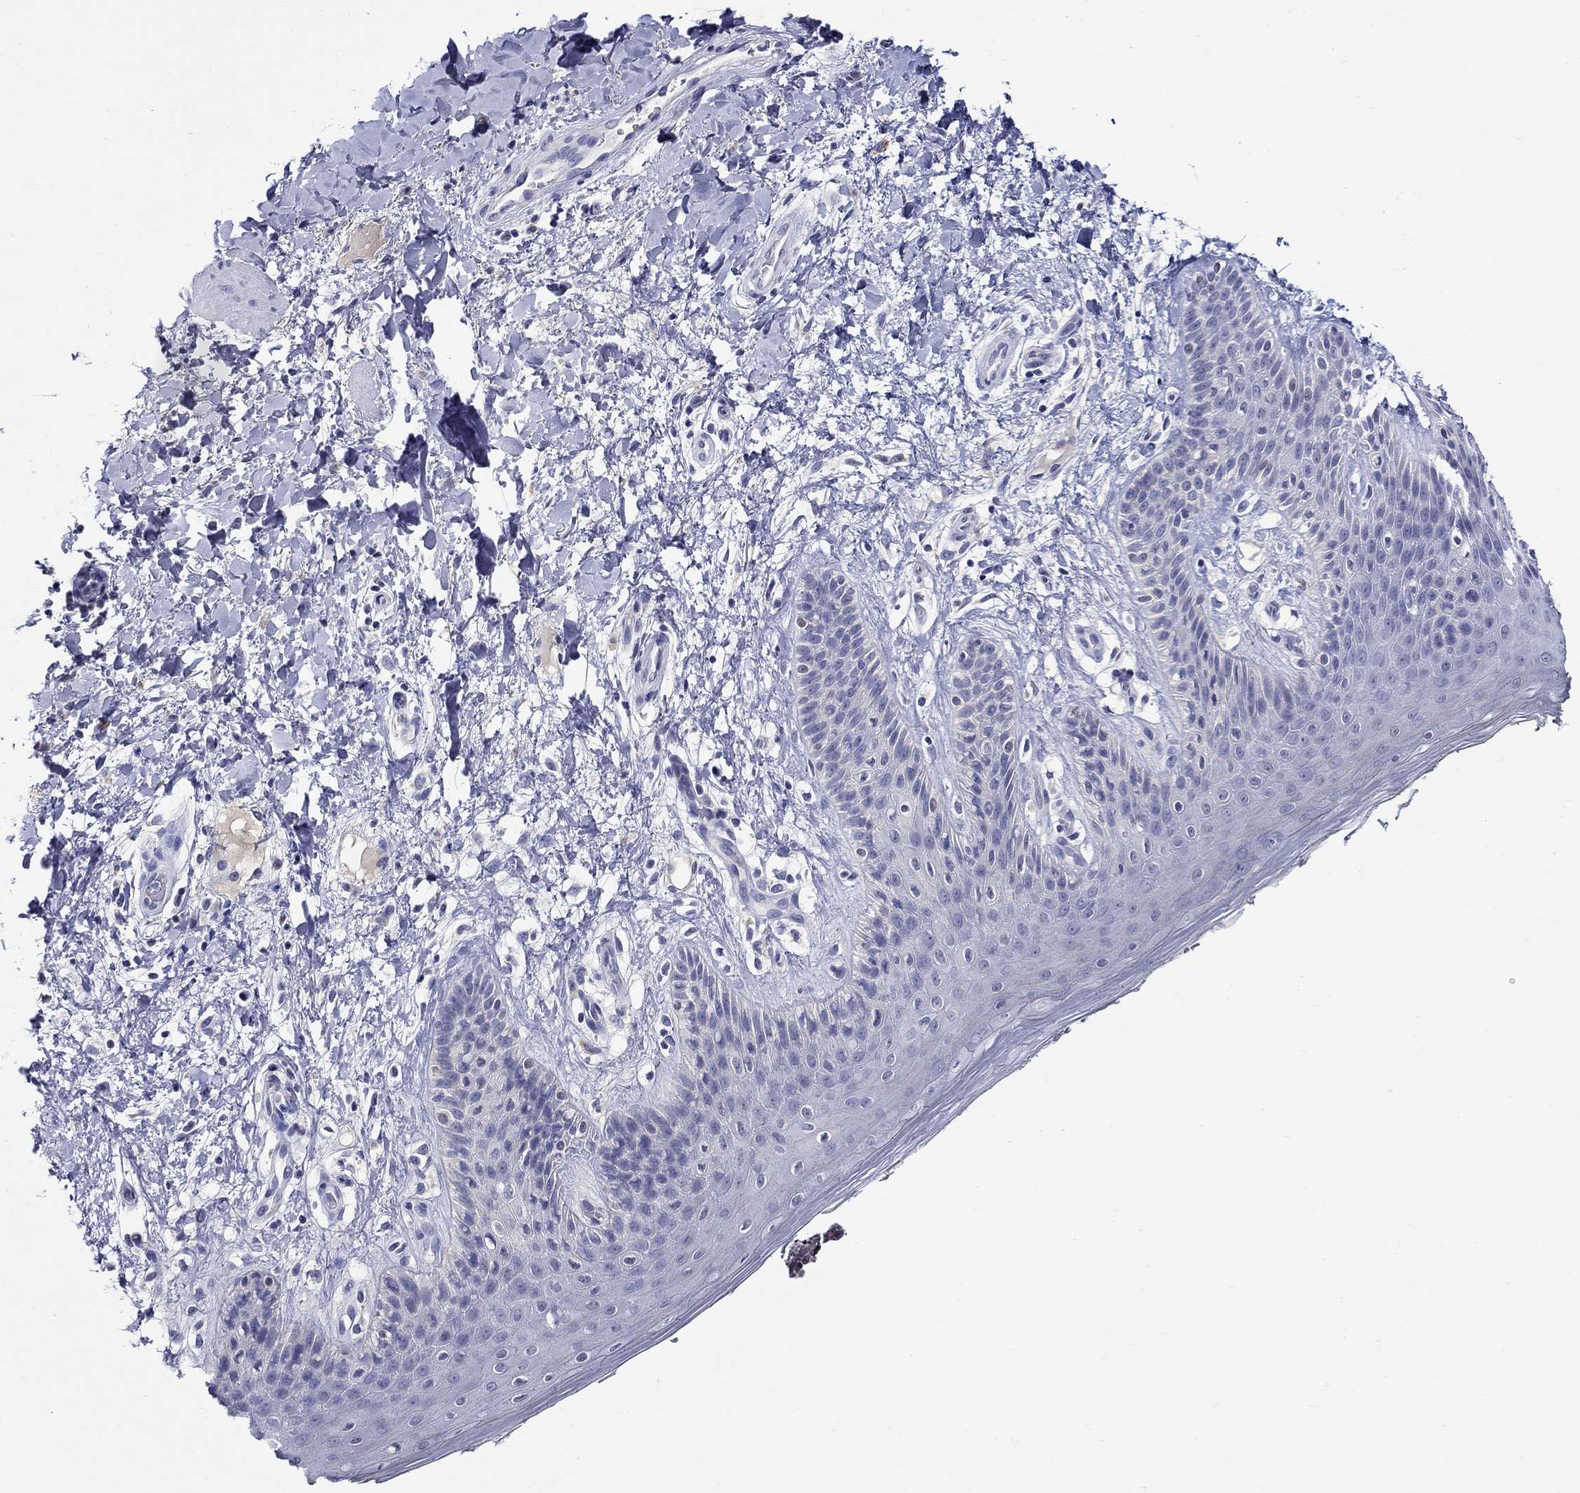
{"staining": {"intensity": "negative", "quantity": "none", "location": "none"}, "tissue": "skin", "cell_type": "Epidermal cells", "image_type": "normal", "snomed": [{"axis": "morphology", "description": "Normal tissue, NOS"}, {"axis": "topography", "description": "Anal"}], "caption": "The histopathology image exhibits no significant expression in epidermal cells of skin.", "gene": "SLC30A3", "patient": {"sex": "male", "age": 36}}